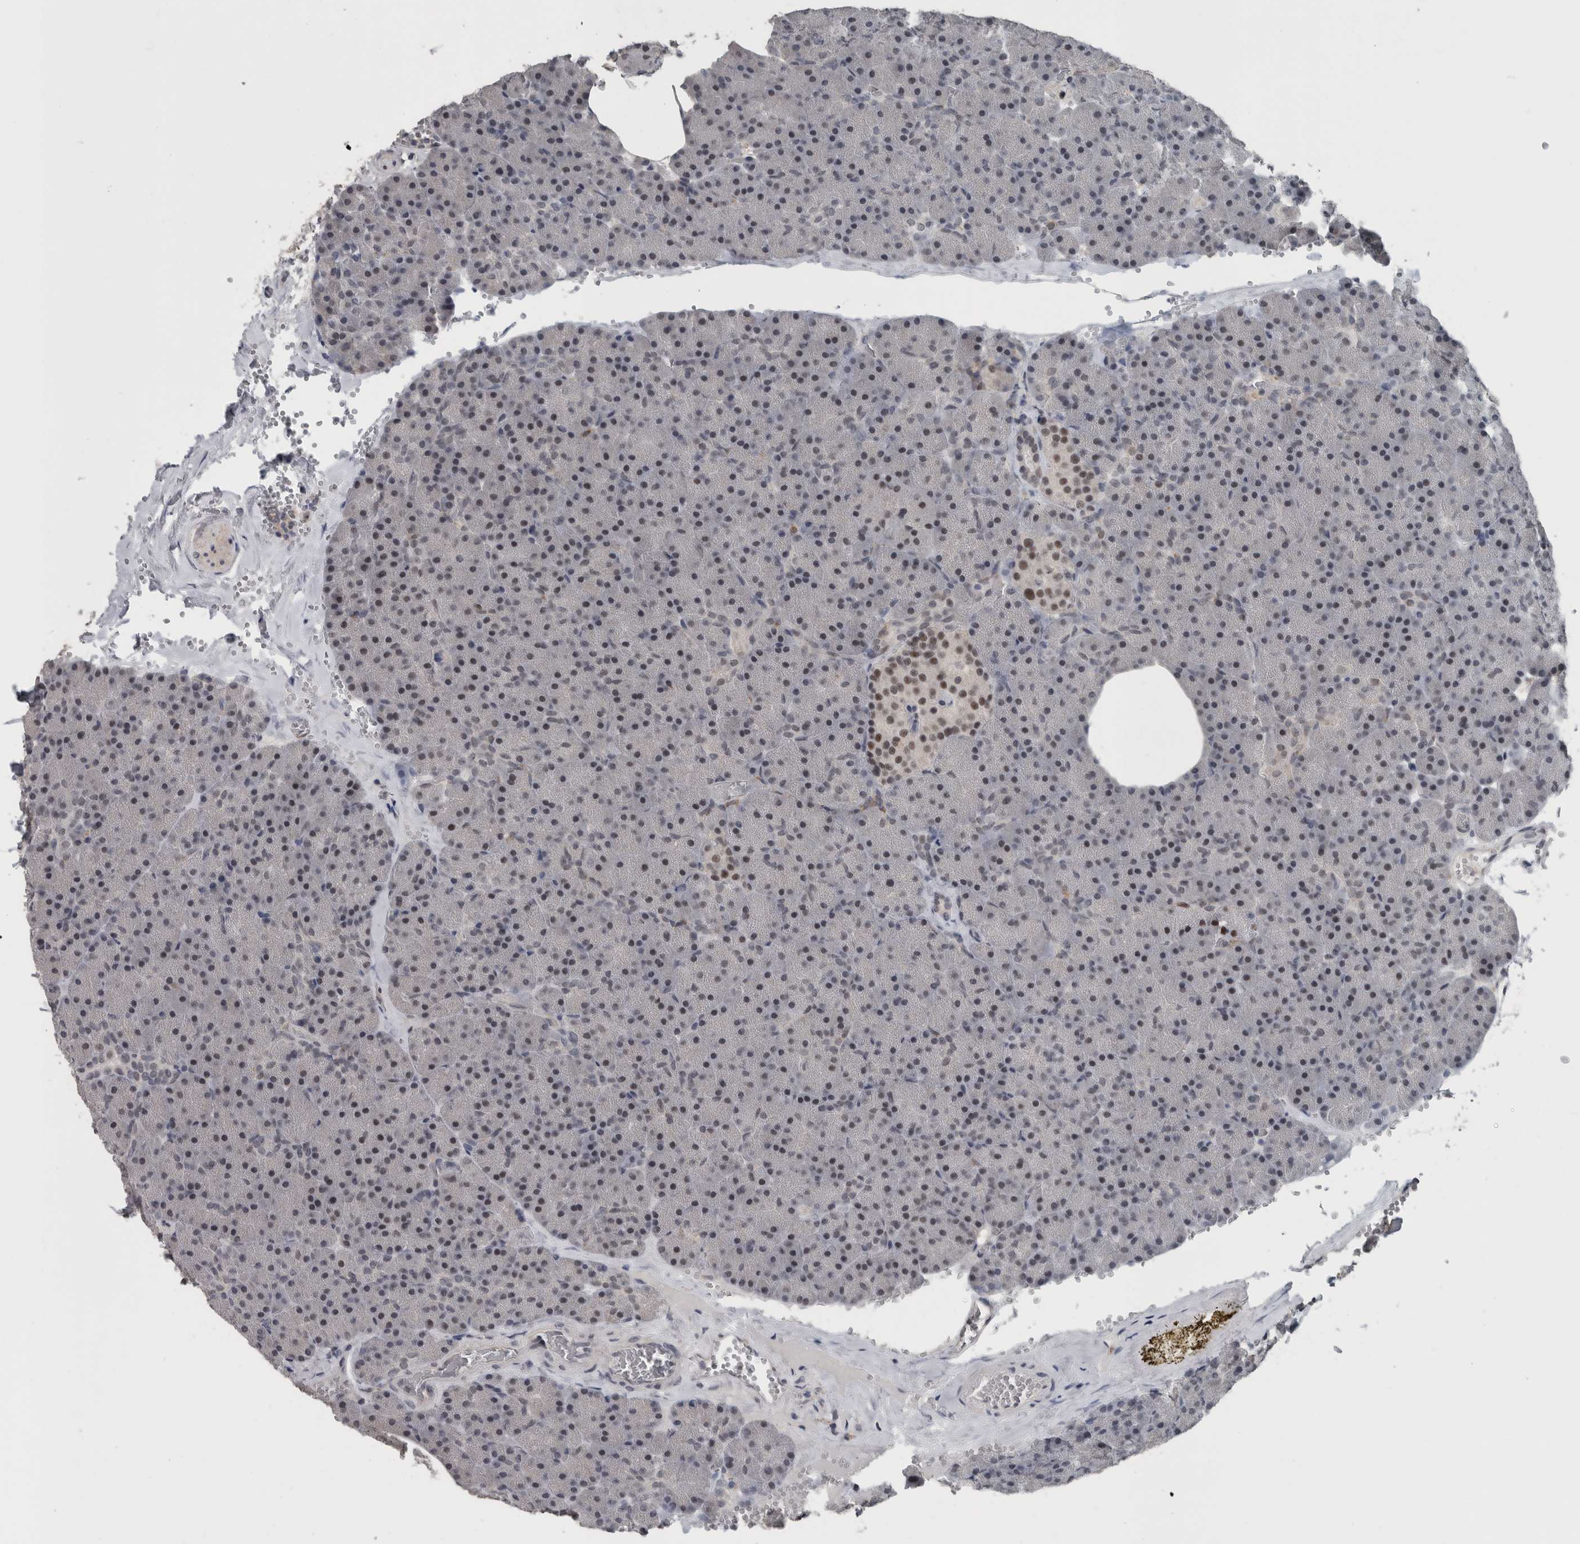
{"staining": {"intensity": "weak", "quantity": "<25%", "location": "nuclear"}, "tissue": "pancreas", "cell_type": "Exocrine glandular cells", "image_type": "normal", "snomed": [{"axis": "morphology", "description": "Normal tissue, NOS"}, {"axis": "morphology", "description": "Carcinoid, malignant, NOS"}, {"axis": "topography", "description": "Pancreas"}], "caption": "IHC histopathology image of normal human pancreas stained for a protein (brown), which shows no staining in exocrine glandular cells.", "gene": "ZBTB21", "patient": {"sex": "female", "age": 35}}